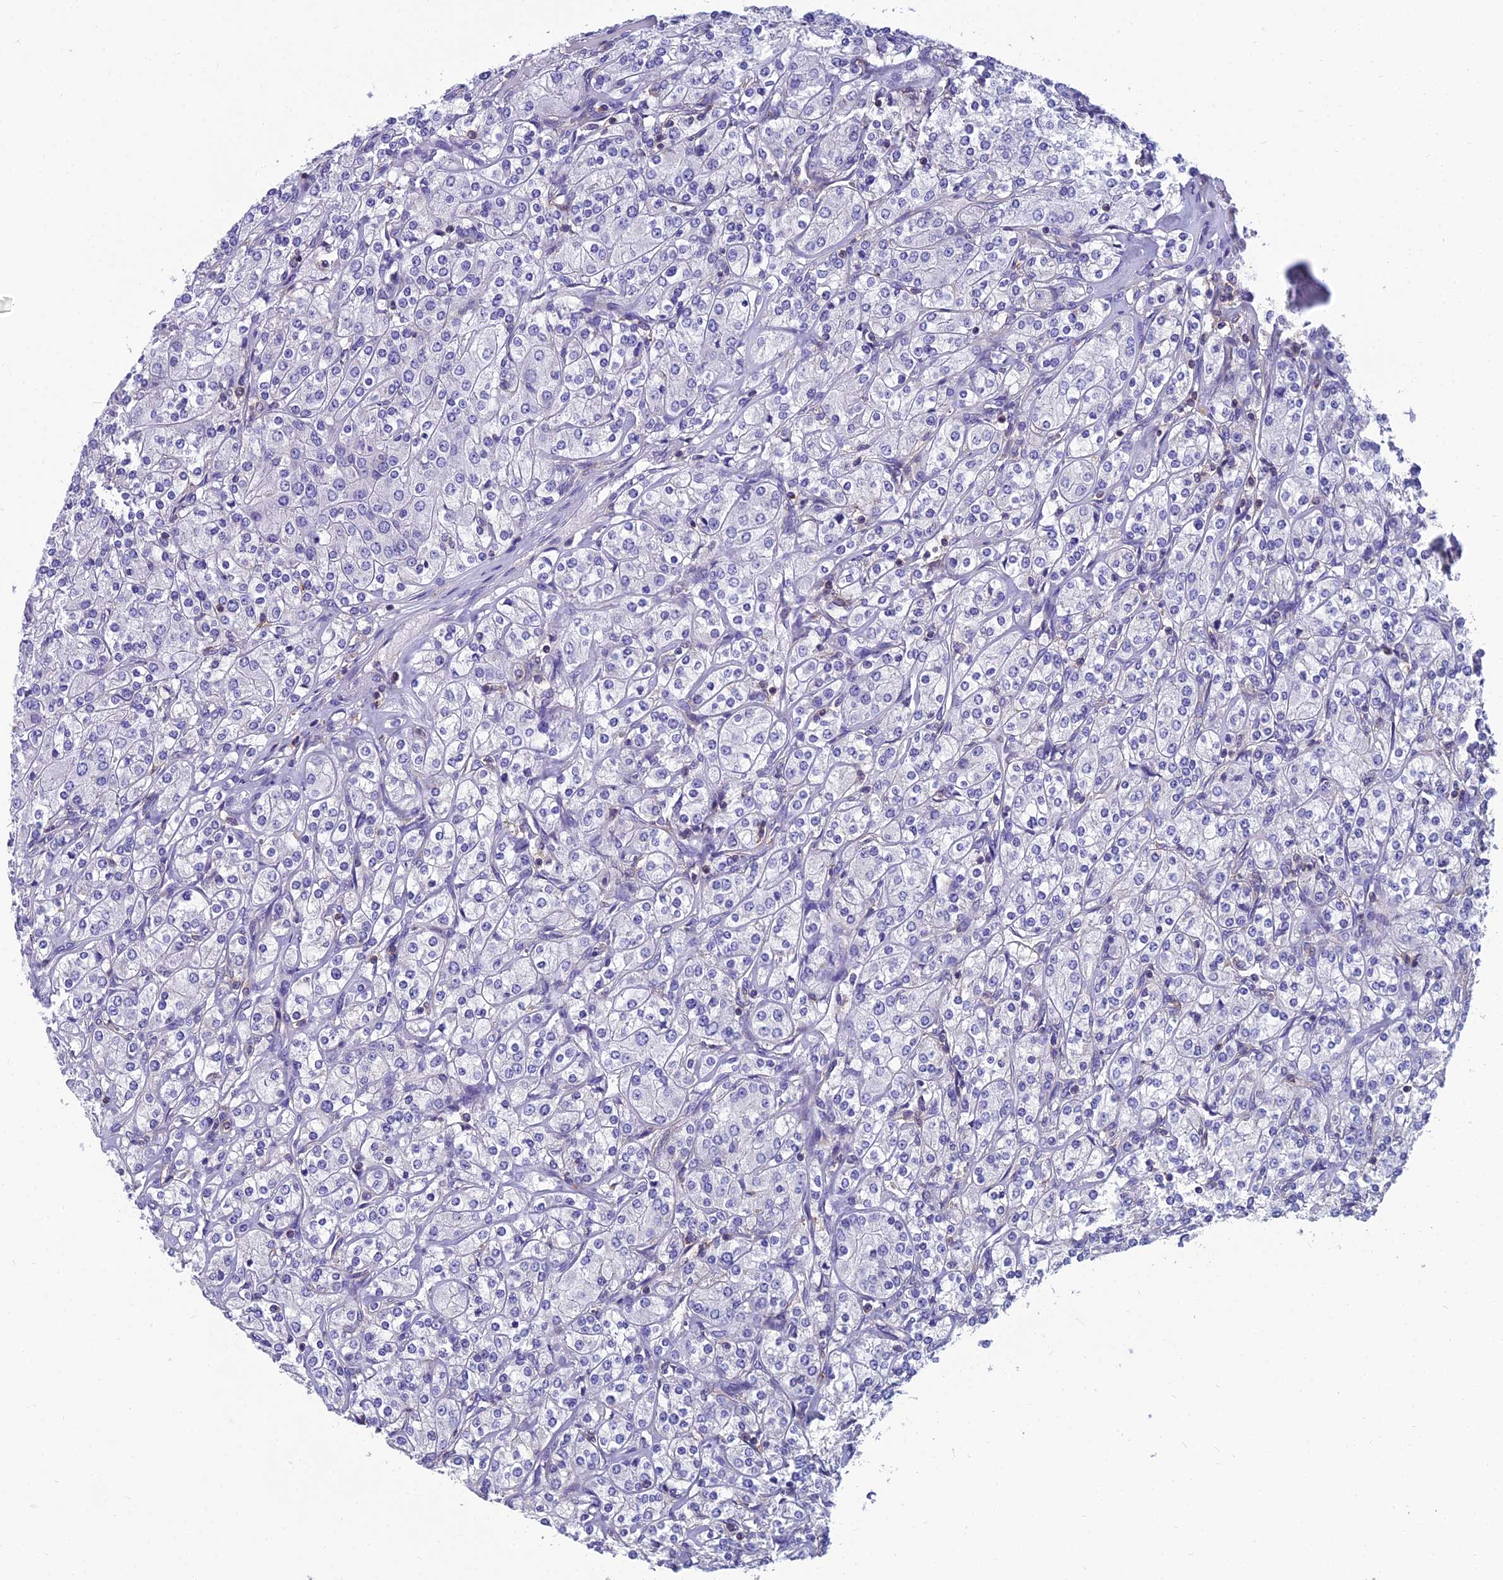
{"staining": {"intensity": "negative", "quantity": "none", "location": "none"}, "tissue": "renal cancer", "cell_type": "Tumor cells", "image_type": "cancer", "snomed": [{"axis": "morphology", "description": "Adenocarcinoma, NOS"}, {"axis": "topography", "description": "Kidney"}], "caption": "Immunohistochemical staining of renal cancer displays no significant positivity in tumor cells. The staining was performed using DAB (3,3'-diaminobenzidine) to visualize the protein expression in brown, while the nuclei were stained in blue with hematoxylin (Magnification: 20x).", "gene": "PPP1R18", "patient": {"sex": "male", "age": 77}}